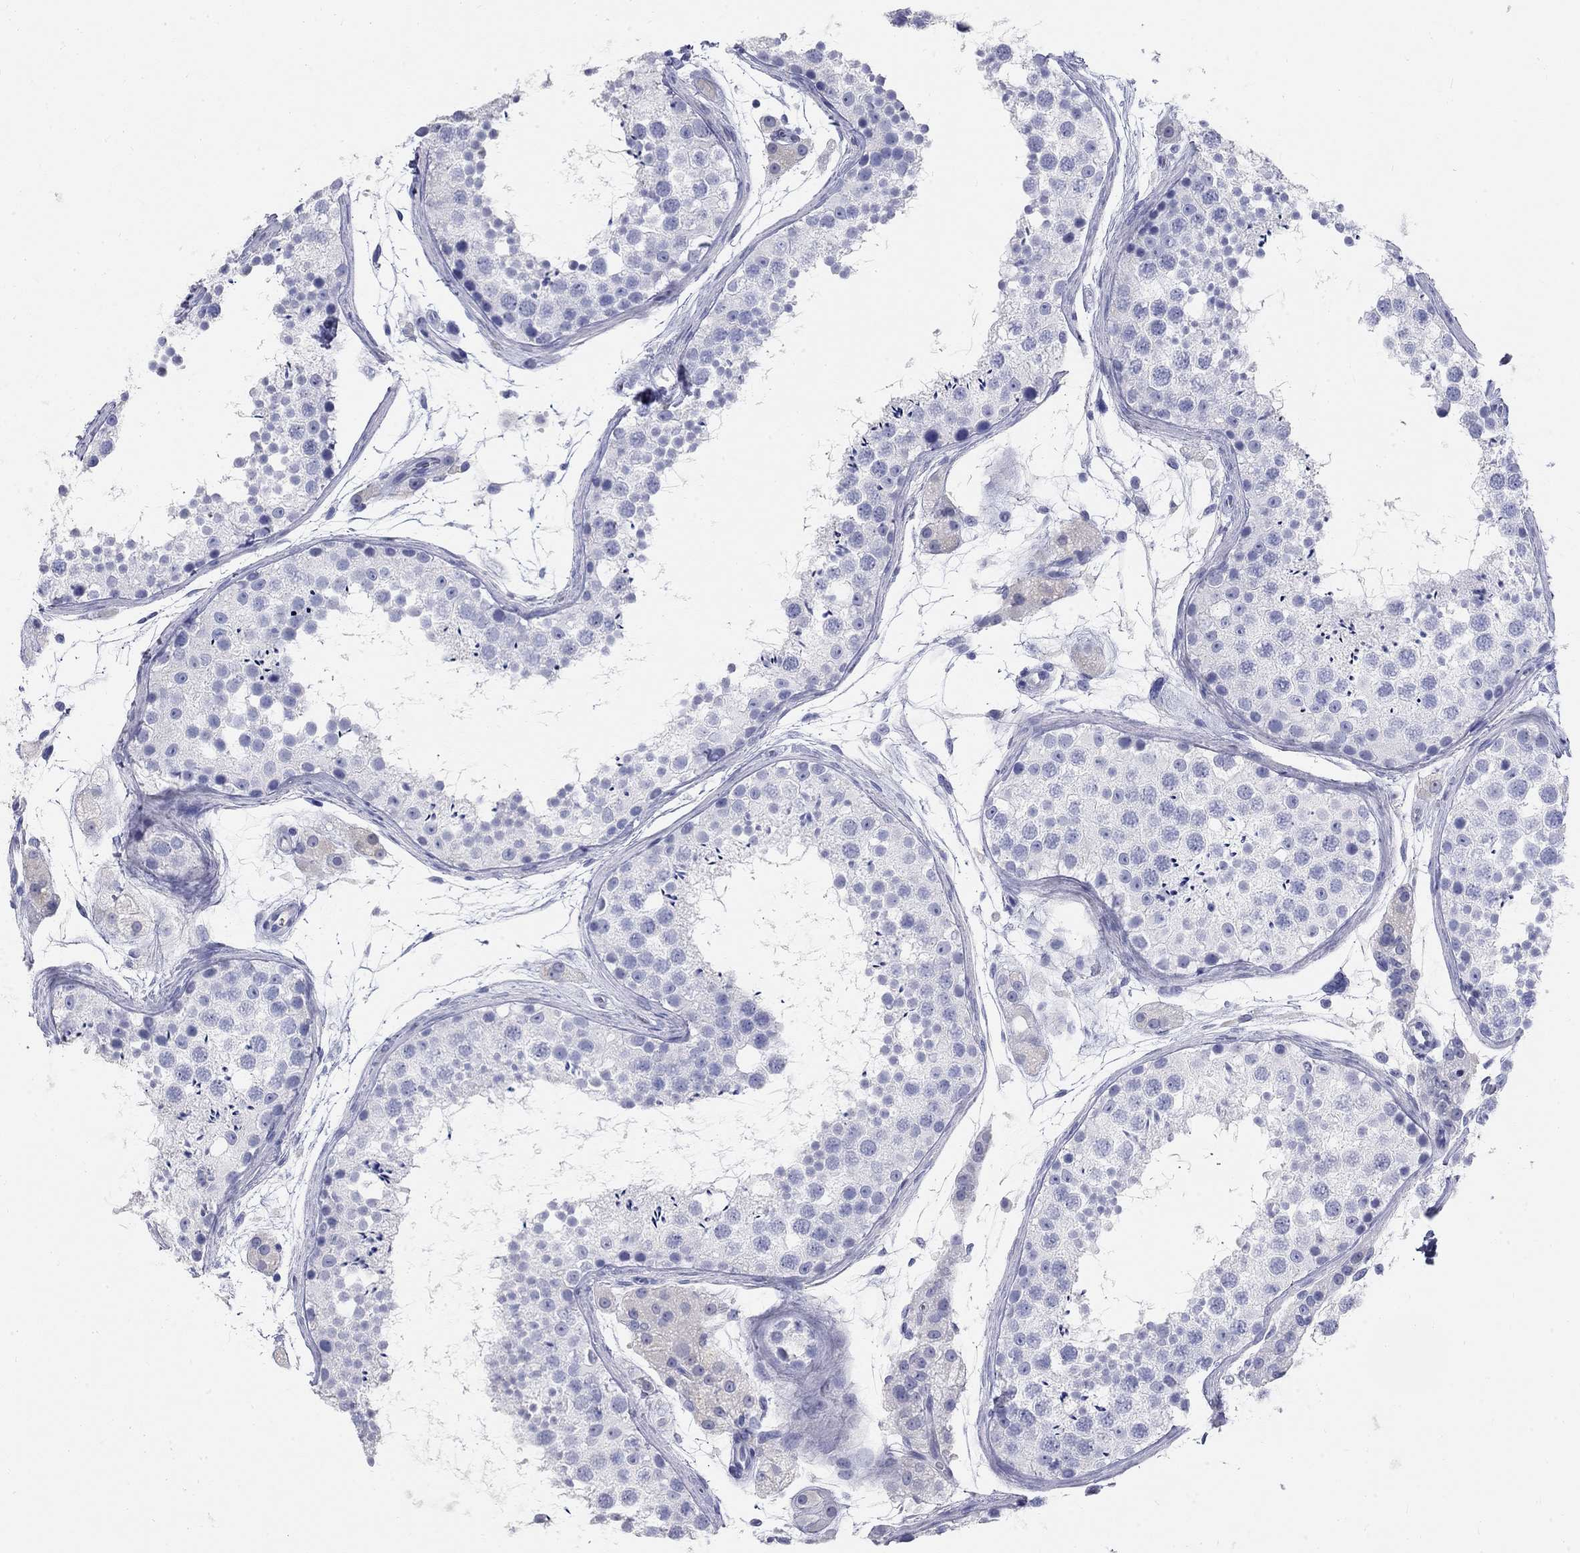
{"staining": {"intensity": "negative", "quantity": "none", "location": "none"}, "tissue": "testis", "cell_type": "Cells in seminiferous ducts", "image_type": "normal", "snomed": [{"axis": "morphology", "description": "Normal tissue, NOS"}, {"axis": "topography", "description": "Testis"}], "caption": "This is a micrograph of immunohistochemistry staining of normal testis, which shows no positivity in cells in seminiferous ducts.", "gene": "PHOX2B", "patient": {"sex": "male", "age": 41}}